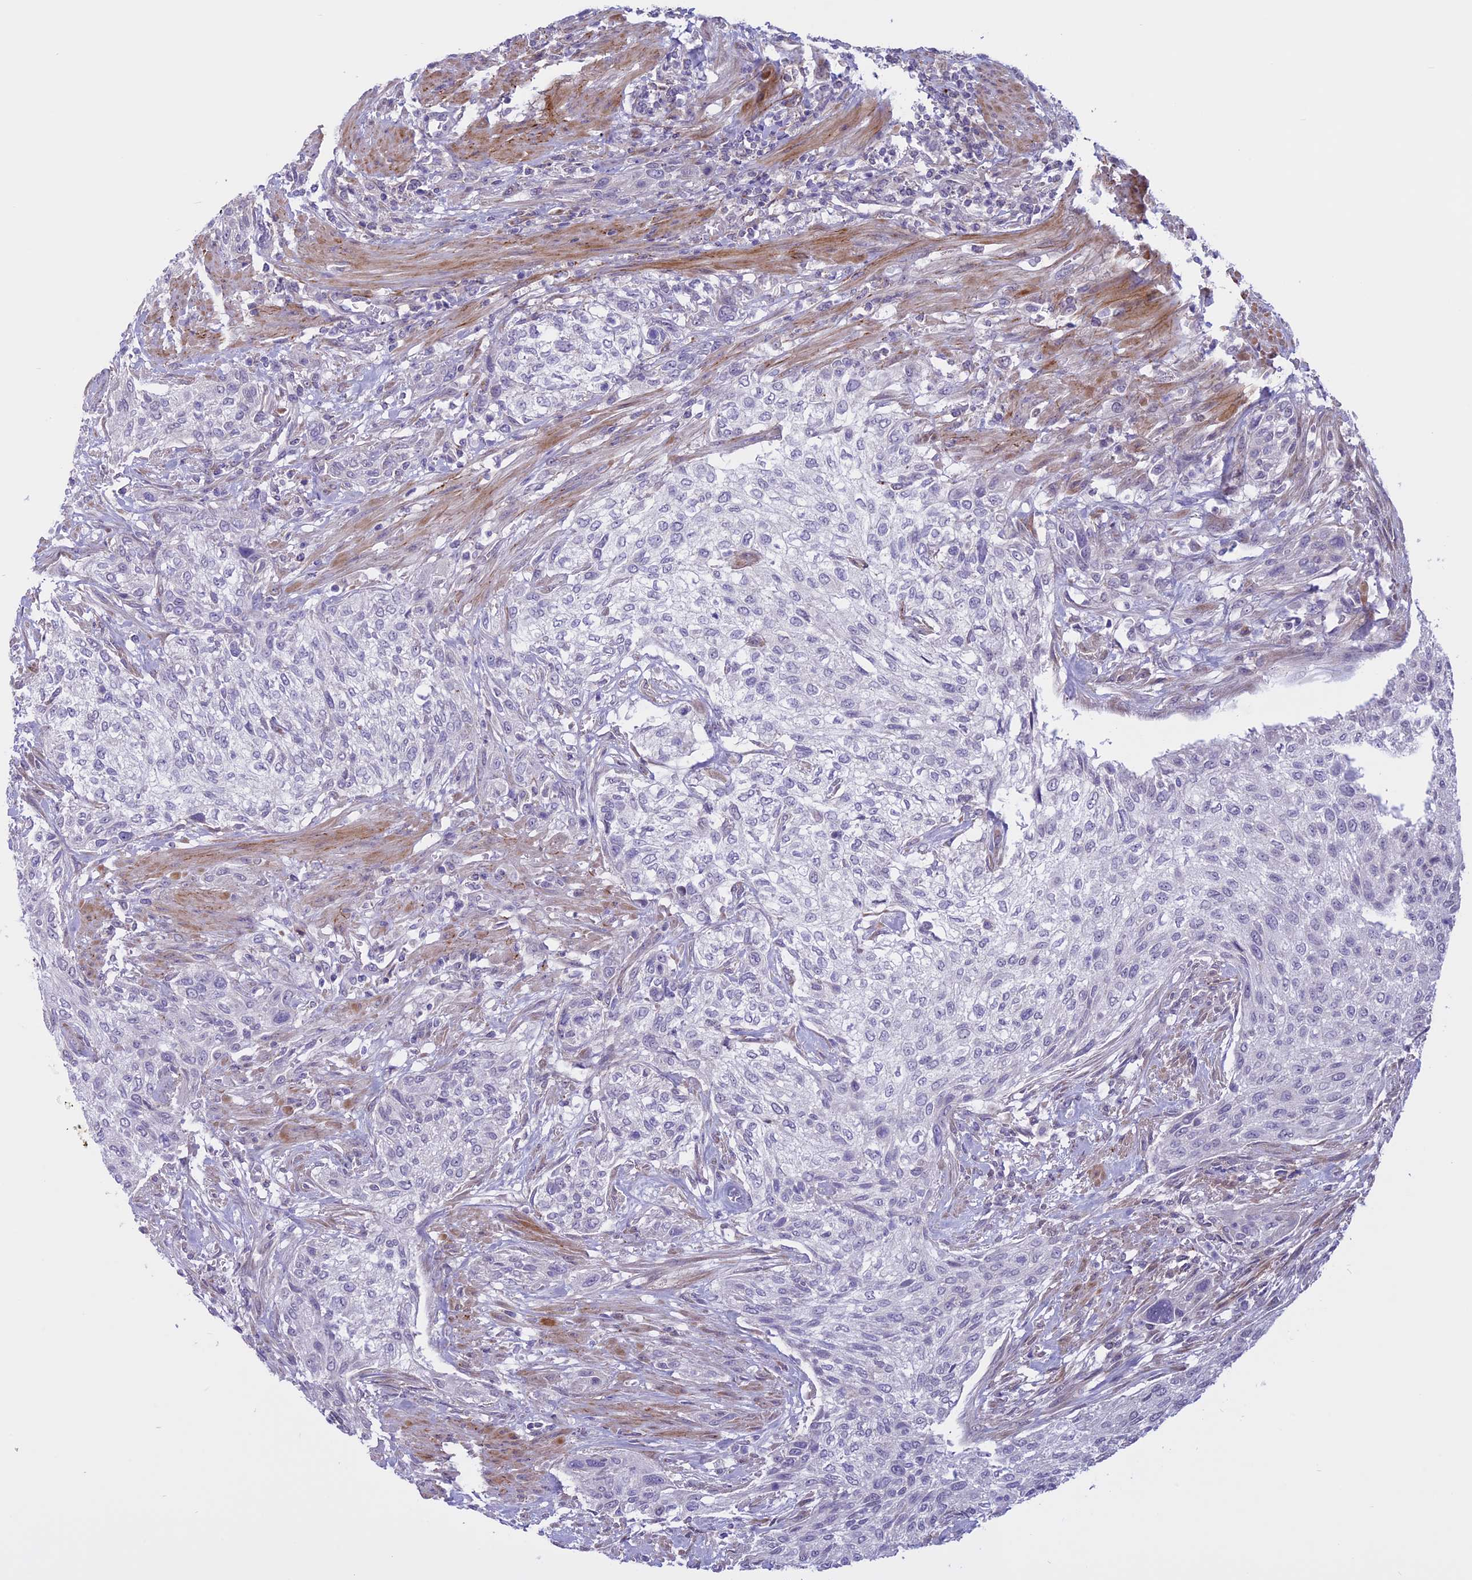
{"staining": {"intensity": "negative", "quantity": "none", "location": "none"}, "tissue": "urothelial cancer", "cell_type": "Tumor cells", "image_type": "cancer", "snomed": [{"axis": "morphology", "description": "Urothelial carcinoma, High grade"}, {"axis": "topography", "description": "Urinary bladder"}], "caption": "Tumor cells are negative for brown protein staining in high-grade urothelial carcinoma.", "gene": "SPHKAP", "patient": {"sex": "male", "age": 35}}